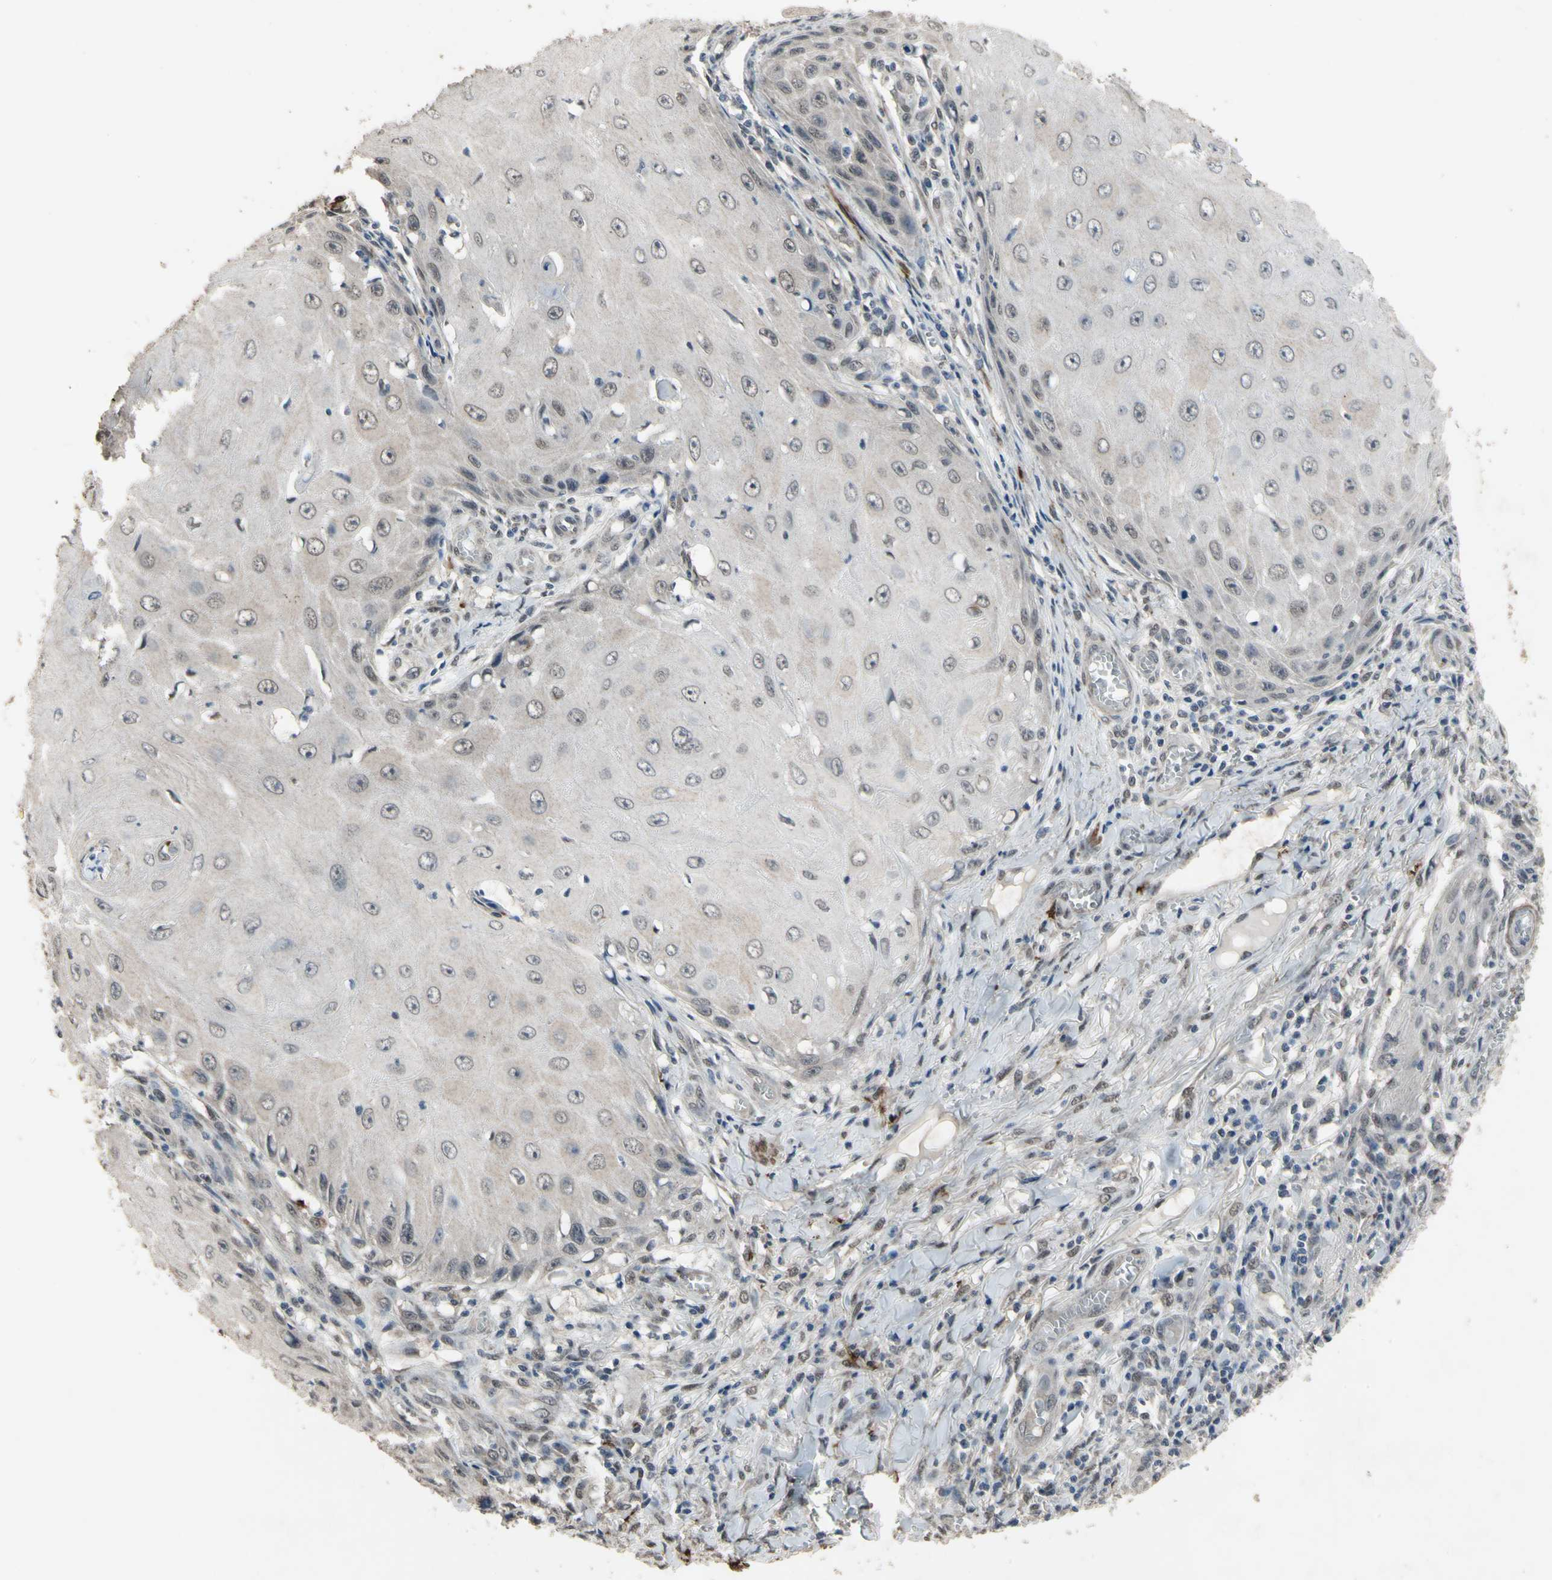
{"staining": {"intensity": "weak", "quantity": "<25%", "location": "cytoplasmic/membranous,nuclear"}, "tissue": "skin cancer", "cell_type": "Tumor cells", "image_type": "cancer", "snomed": [{"axis": "morphology", "description": "Squamous cell carcinoma, NOS"}, {"axis": "topography", "description": "Skin"}], "caption": "The immunohistochemistry (IHC) photomicrograph has no significant positivity in tumor cells of squamous cell carcinoma (skin) tissue. (DAB immunohistochemistry visualized using brightfield microscopy, high magnification).", "gene": "ZNF174", "patient": {"sex": "female", "age": 73}}